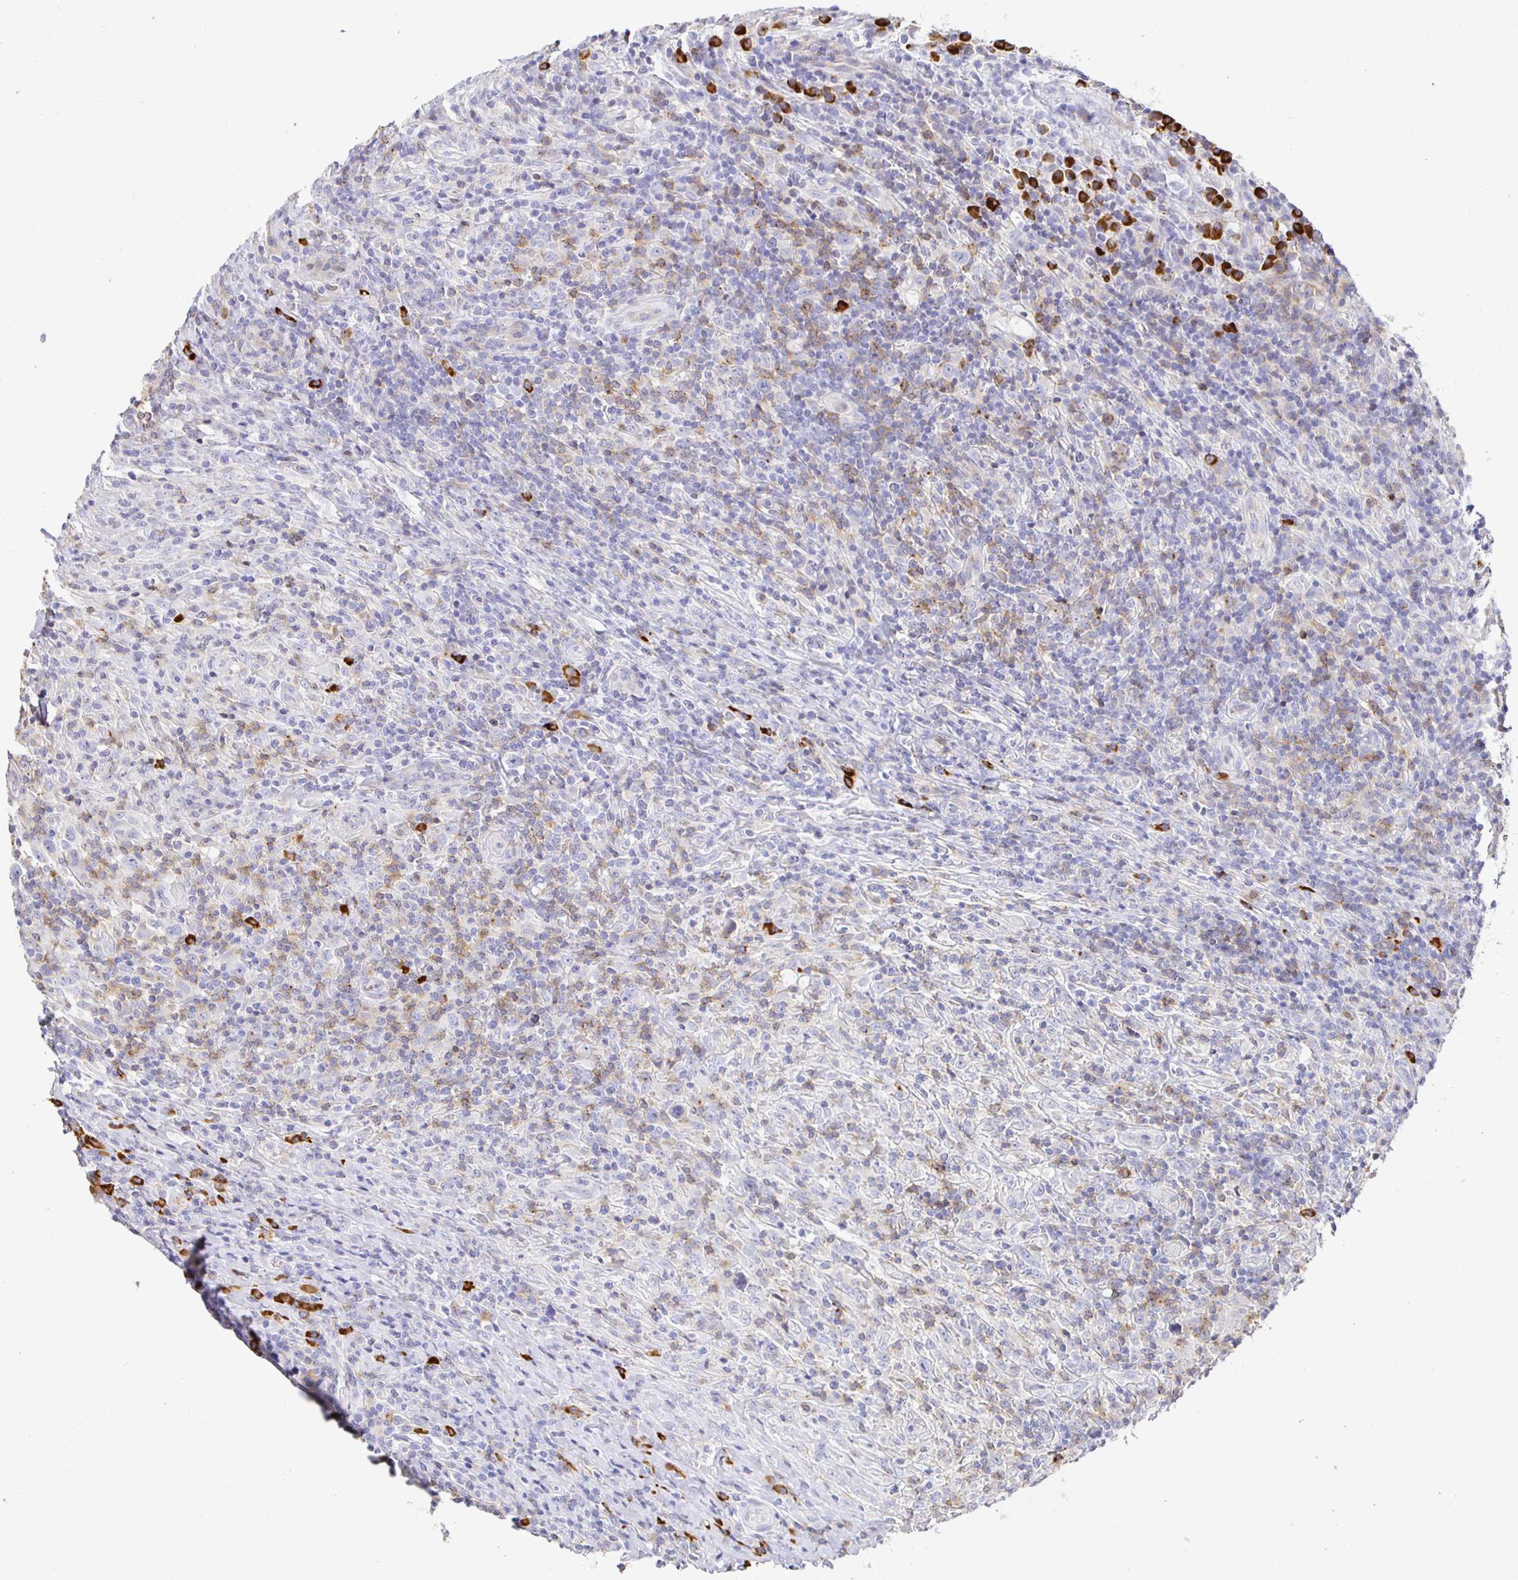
{"staining": {"intensity": "negative", "quantity": "none", "location": "none"}, "tissue": "lymphoma", "cell_type": "Tumor cells", "image_type": "cancer", "snomed": [{"axis": "morphology", "description": "Hodgkin's disease, NOS"}, {"axis": "topography", "description": "Lymph node"}], "caption": "There is no significant expression in tumor cells of Hodgkin's disease.", "gene": "CXCR3", "patient": {"sex": "female", "age": 18}}